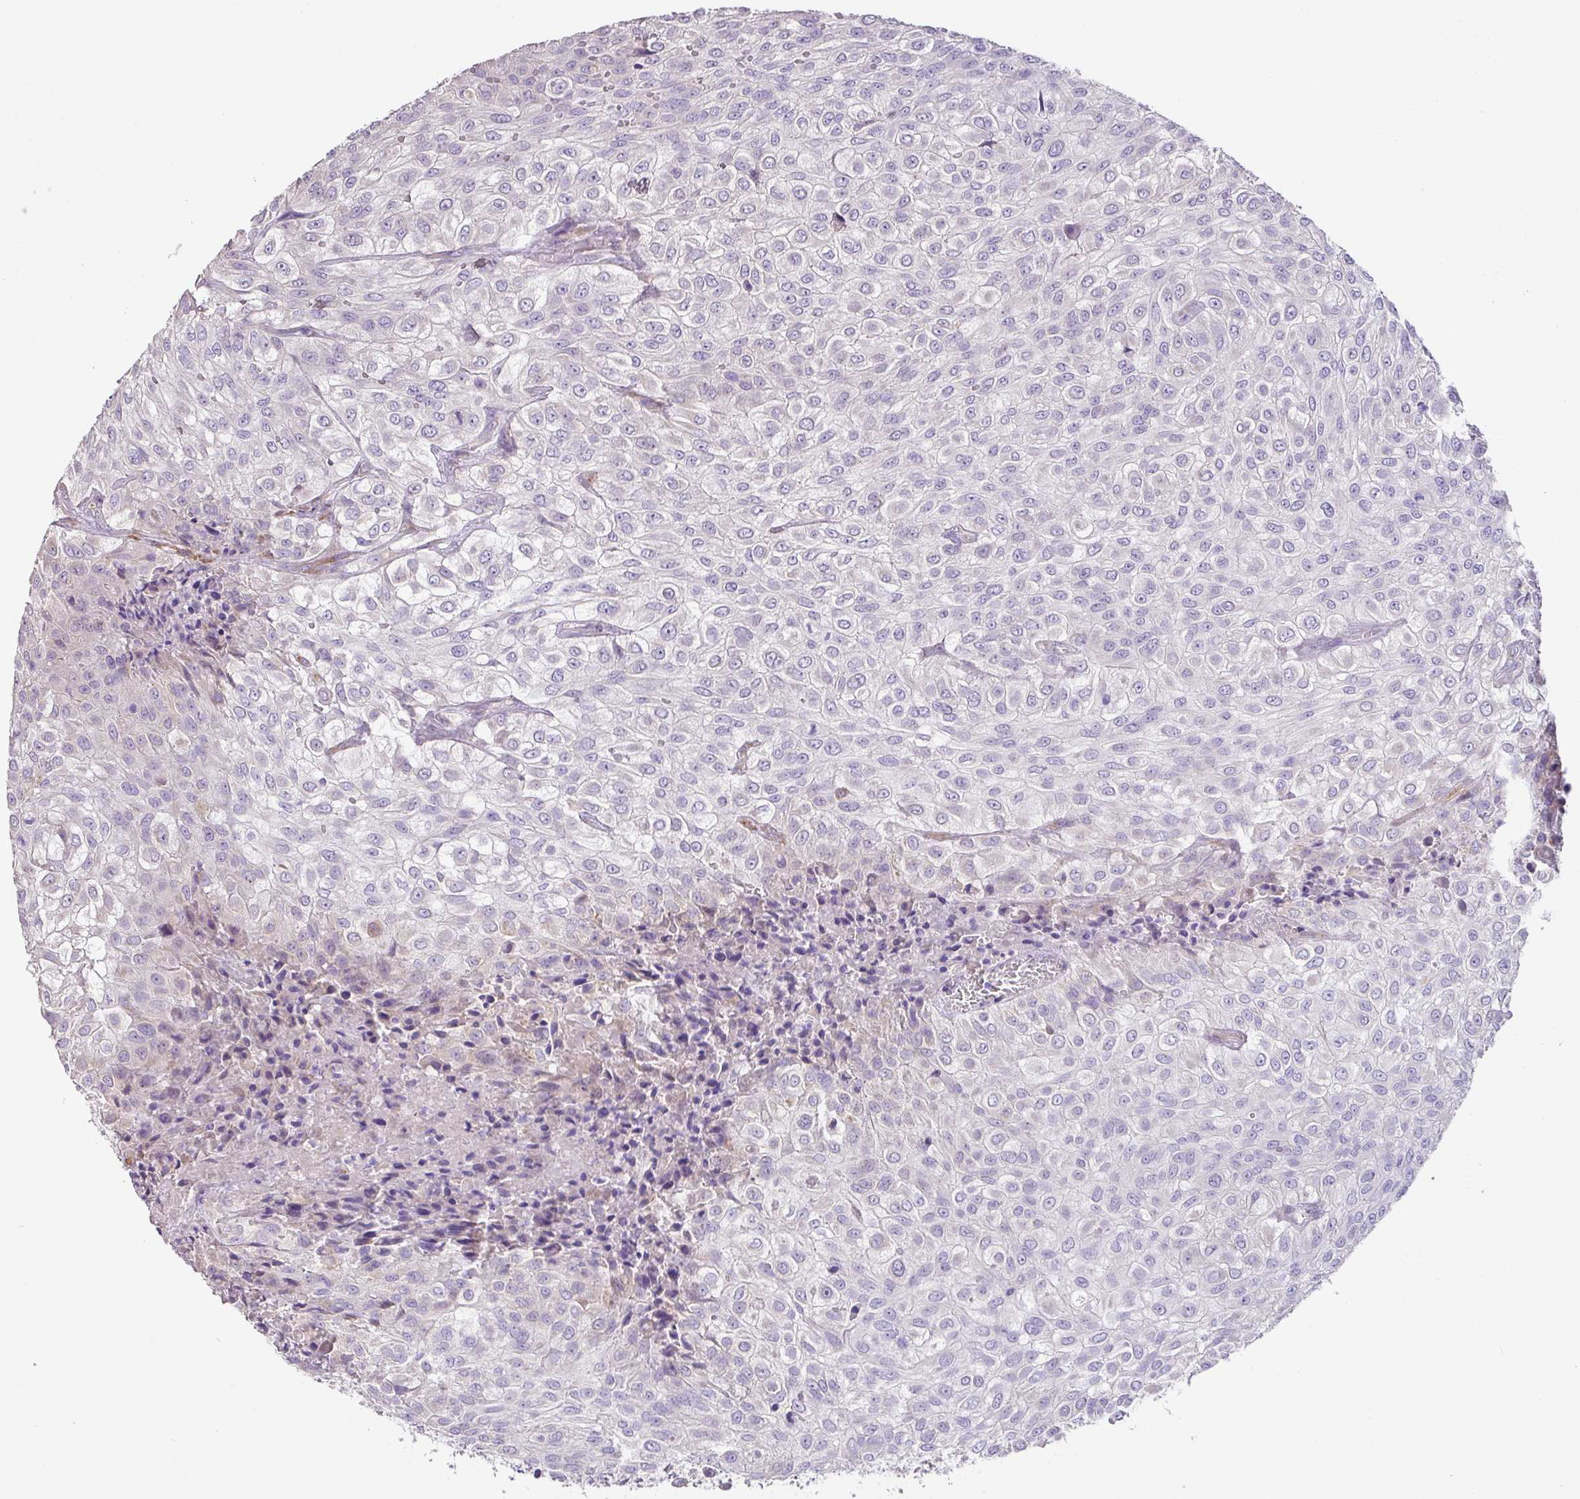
{"staining": {"intensity": "negative", "quantity": "none", "location": "none"}, "tissue": "urothelial cancer", "cell_type": "Tumor cells", "image_type": "cancer", "snomed": [{"axis": "morphology", "description": "Urothelial carcinoma, High grade"}, {"axis": "topography", "description": "Urinary bladder"}], "caption": "DAB (3,3'-diaminobenzidine) immunohistochemical staining of urothelial cancer exhibits no significant positivity in tumor cells.", "gene": "ZG16", "patient": {"sex": "male", "age": 56}}